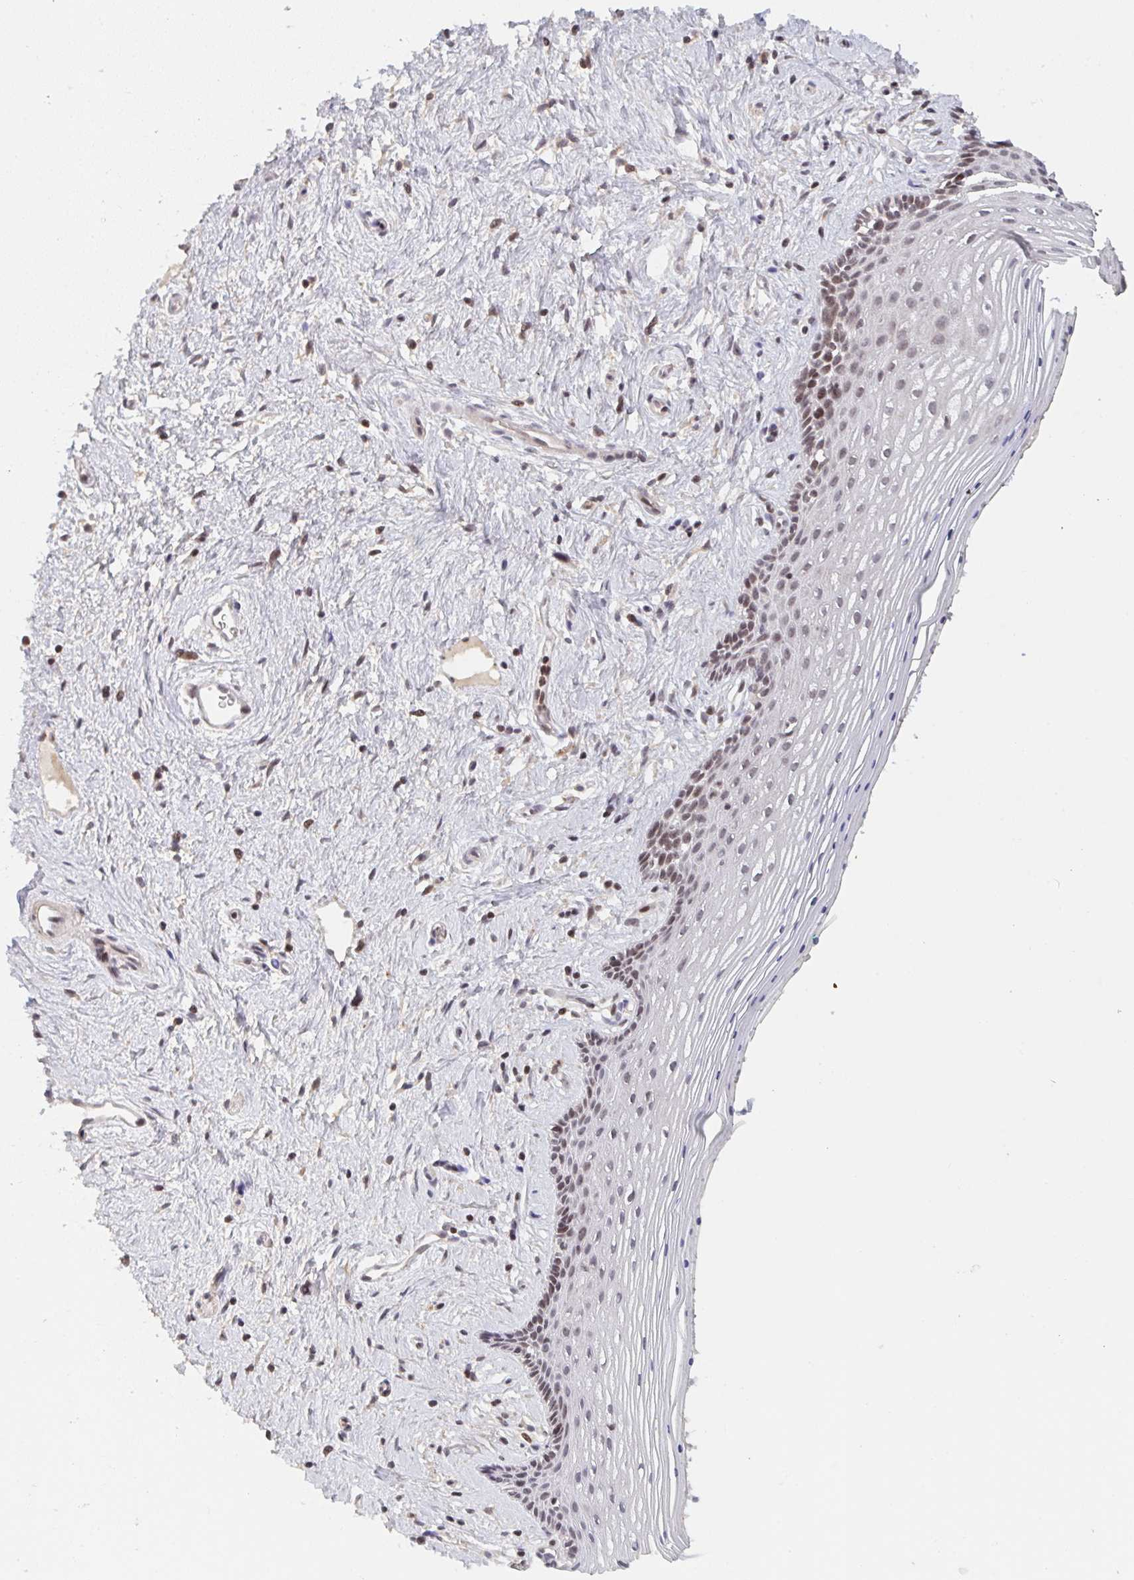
{"staining": {"intensity": "moderate", "quantity": "<25%", "location": "nuclear"}, "tissue": "vagina", "cell_type": "Squamous epithelial cells", "image_type": "normal", "snomed": [{"axis": "morphology", "description": "Normal tissue, NOS"}, {"axis": "topography", "description": "Vagina"}], "caption": "Immunohistochemical staining of normal vagina displays moderate nuclear protein positivity in about <25% of squamous epithelial cells.", "gene": "DCST1", "patient": {"sex": "female", "age": 42}}